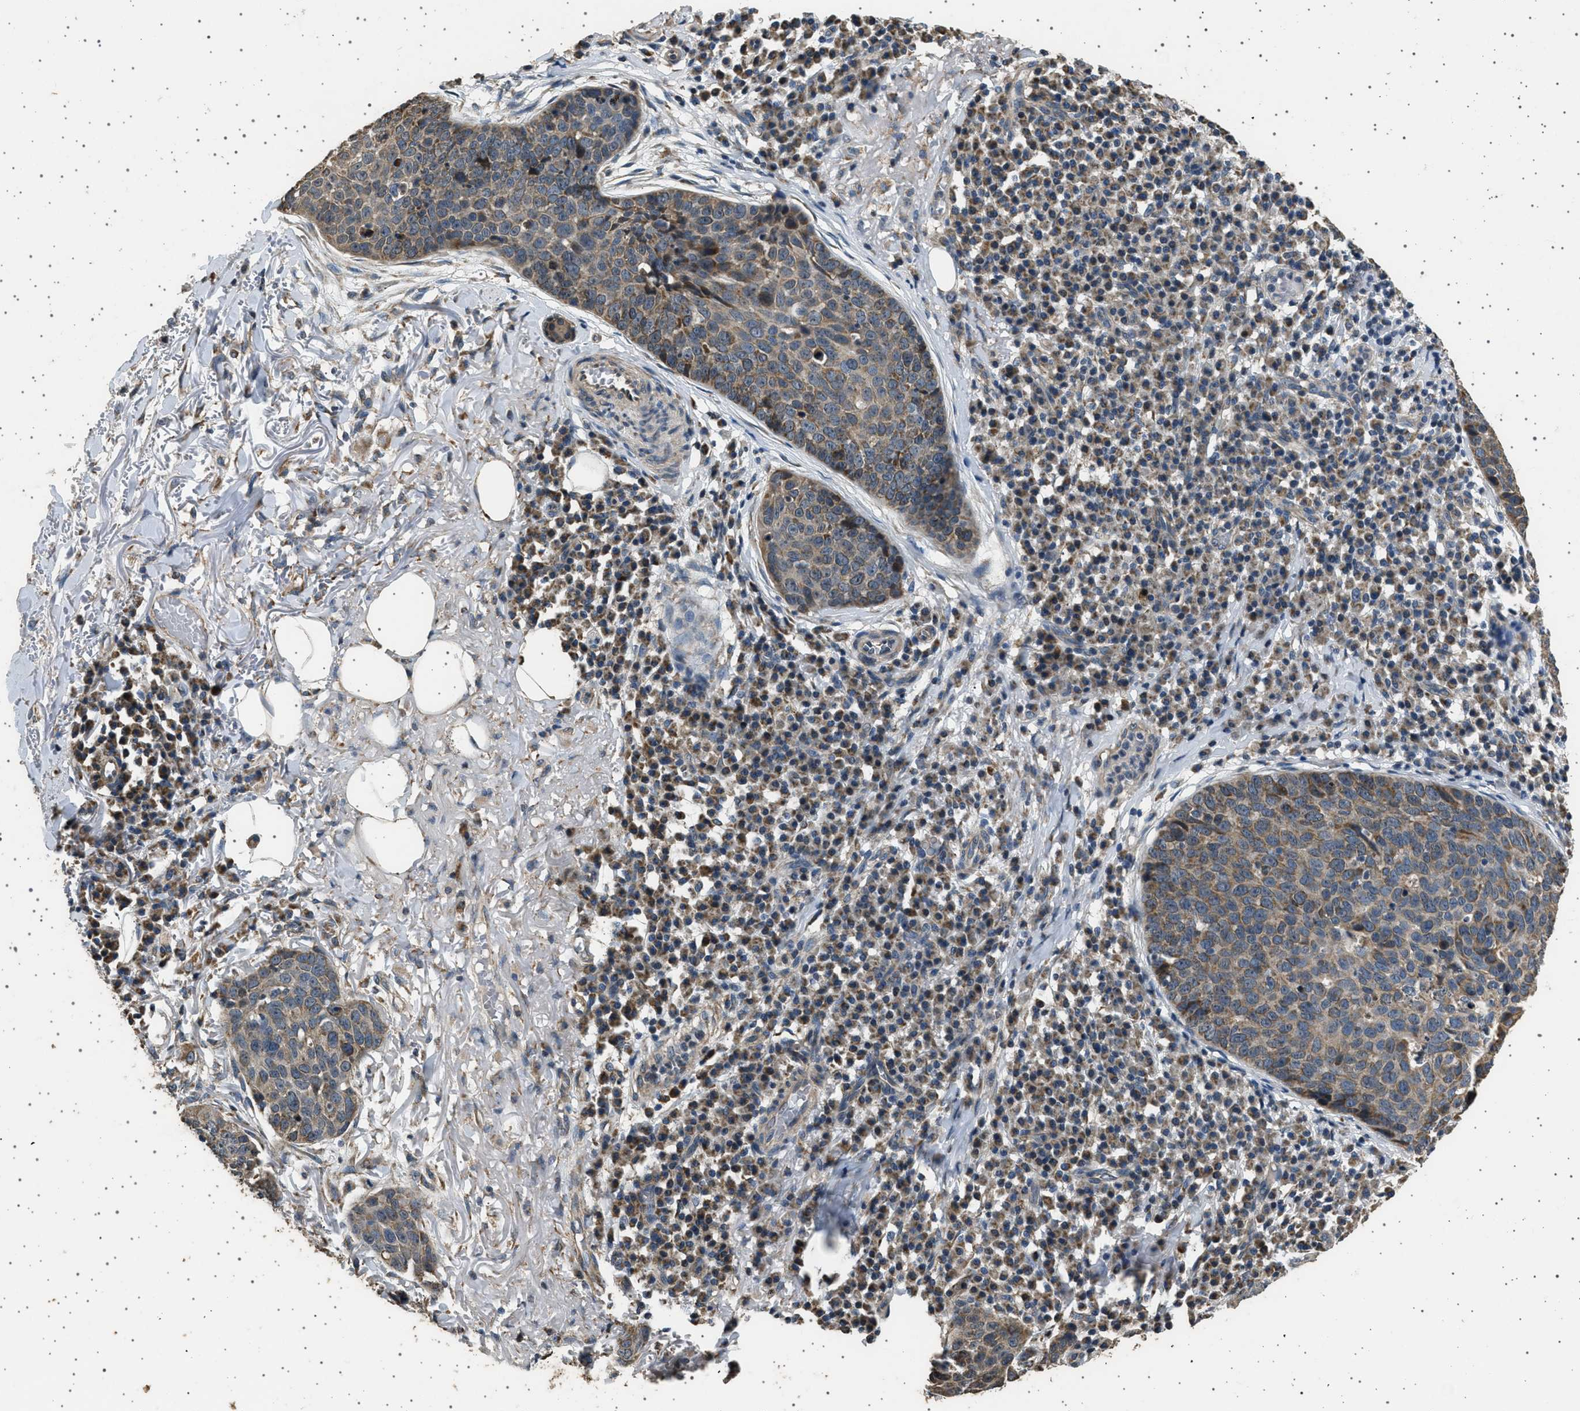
{"staining": {"intensity": "moderate", "quantity": ">75%", "location": "cytoplasmic/membranous"}, "tissue": "skin cancer", "cell_type": "Tumor cells", "image_type": "cancer", "snomed": [{"axis": "morphology", "description": "Squamous cell carcinoma in situ, NOS"}, {"axis": "morphology", "description": "Squamous cell carcinoma, NOS"}, {"axis": "topography", "description": "Skin"}], "caption": "Human skin cancer stained with a brown dye exhibits moderate cytoplasmic/membranous positive staining in about >75% of tumor cells.", "gene": "KCNA4", "patient": {"sex": "male", "age": 93}}